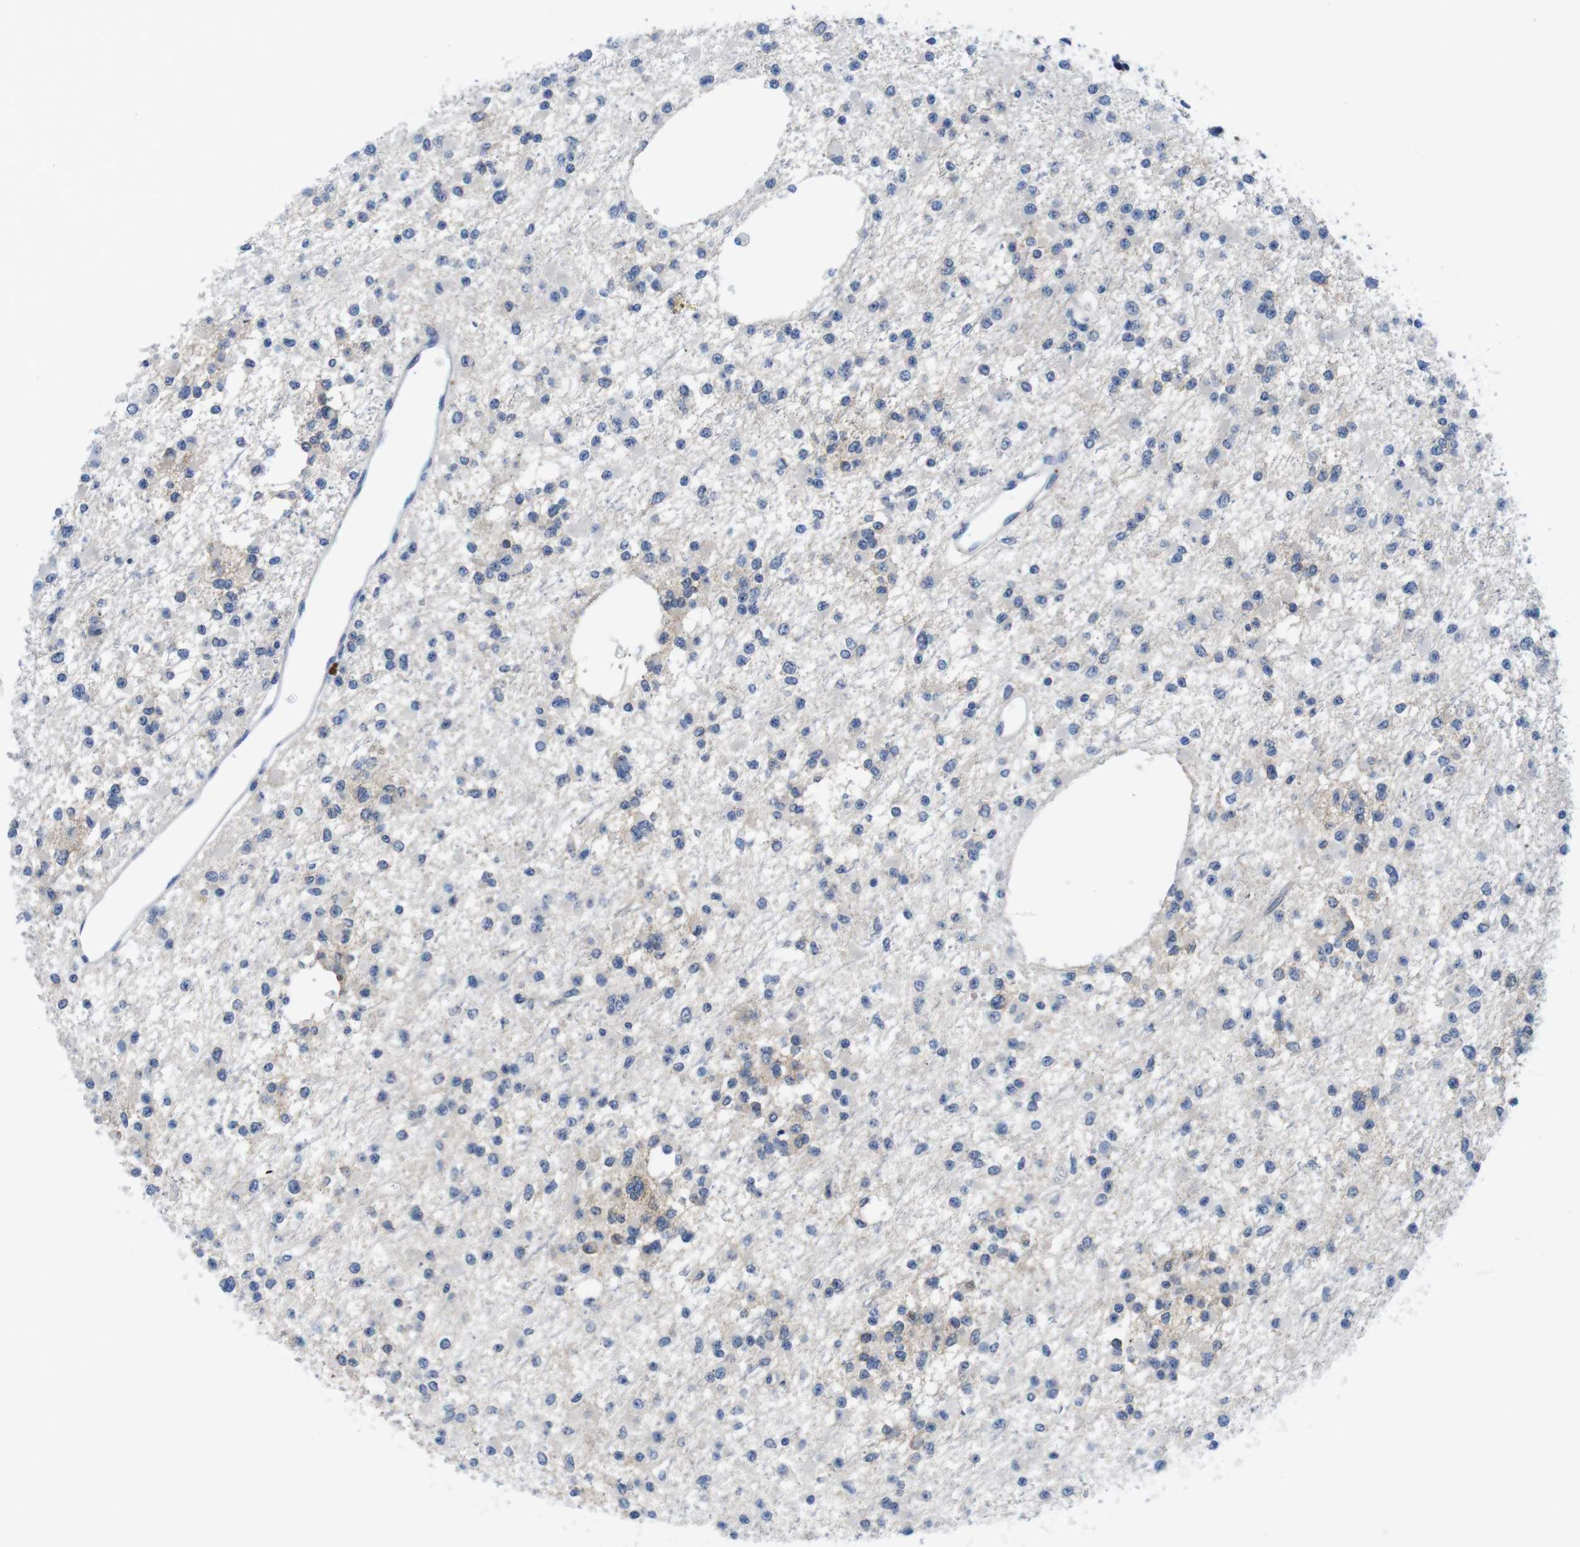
{"staining": {"intensity": "negative", "quantity": "none", "location": "none"}, "tissue": "glioma", "cell_type": "Tumor cells", "image_type": "cancer", "snomed": [{"axis": "morphology", "description": "Glioma, malignant, Low grade"}, {"axis": "topography", "description": "Brain"}], "caption": "The histopathology image exhibits no staining of tumor cells in malignant glioma (low-grade).", "gene": "SCRIB", "patient": {"sex": "female", "age": 22}}